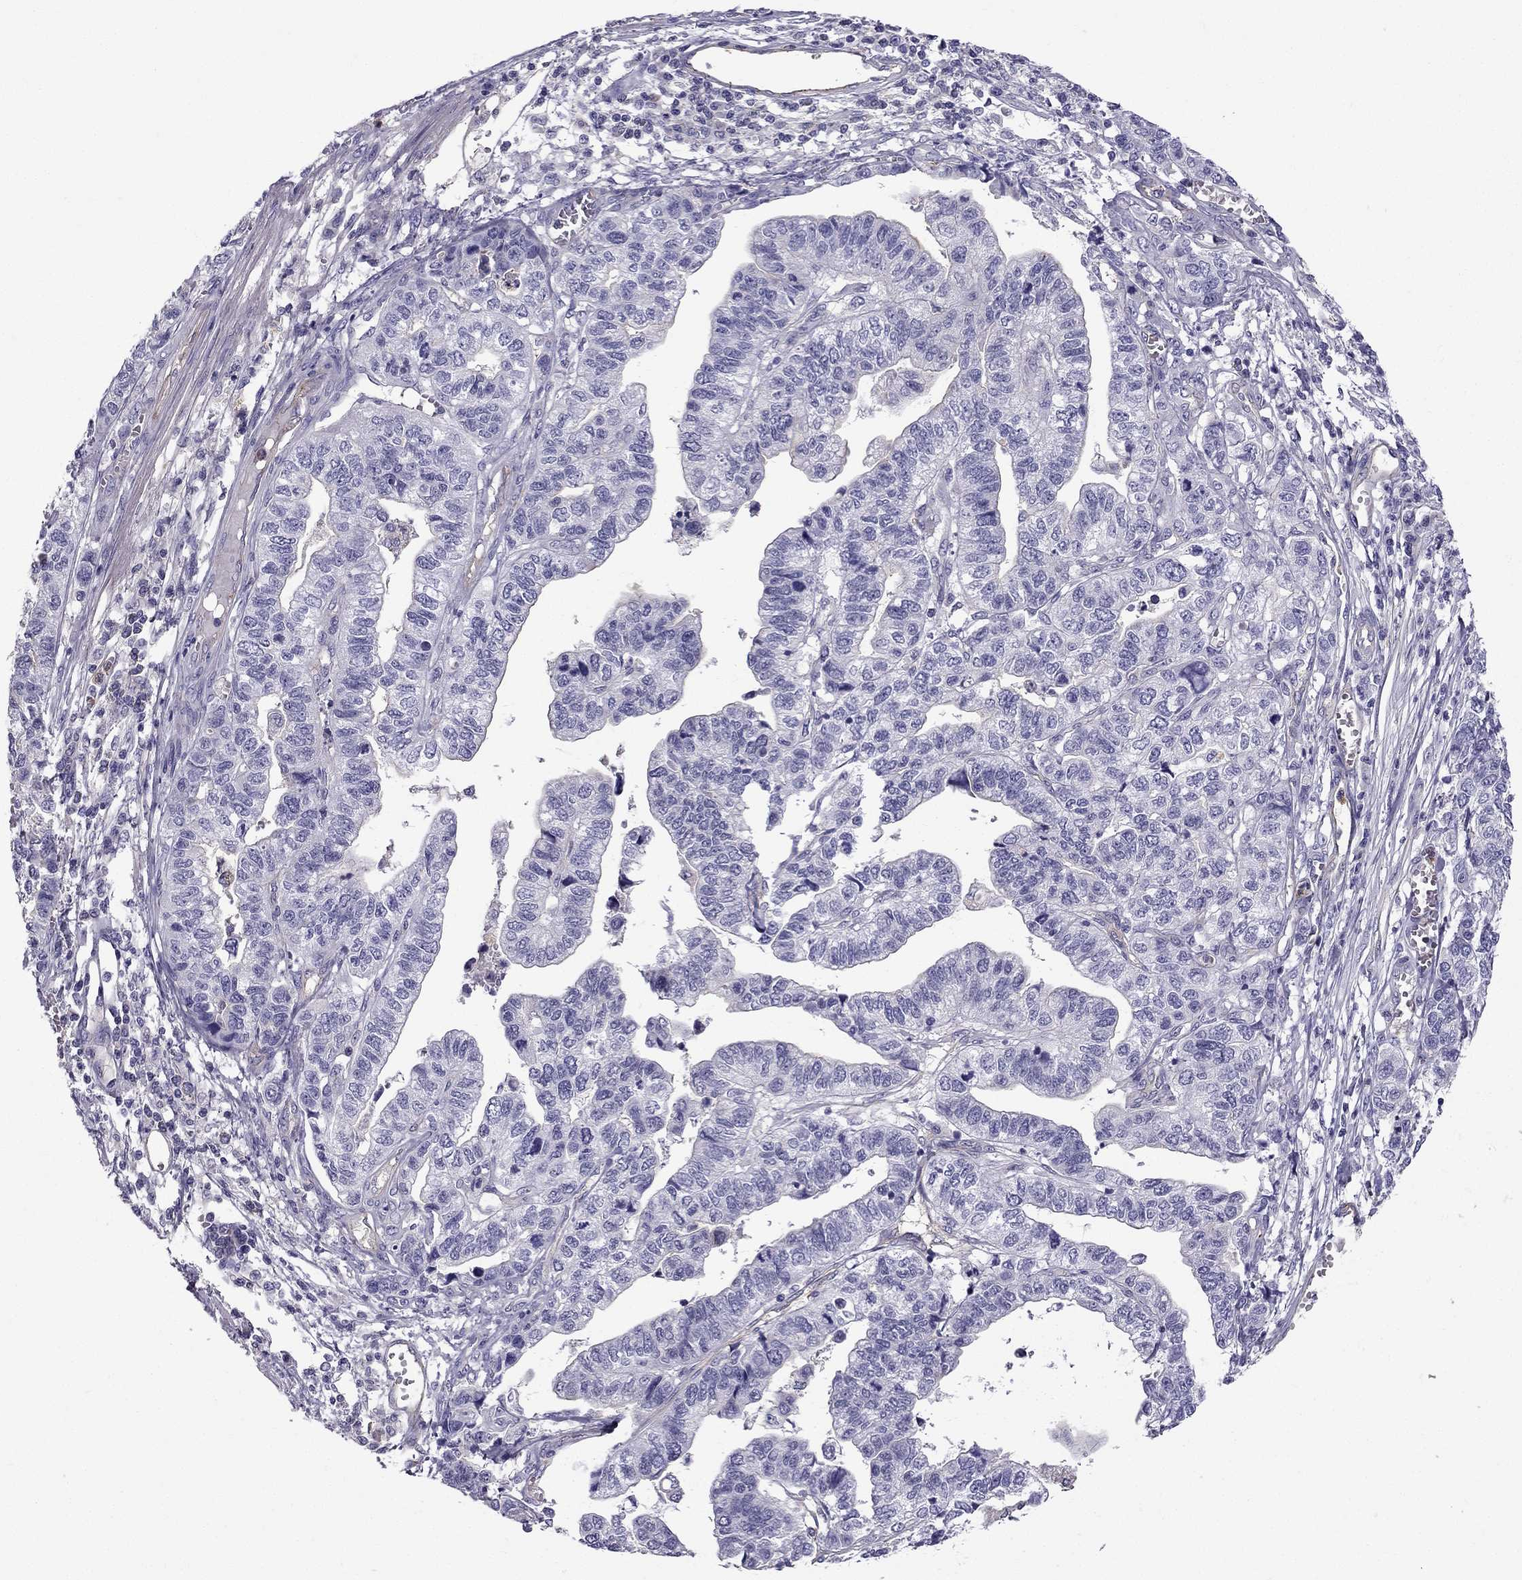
{"staining": {"intensity": "negative", "quantity": "none", "location": "none"}, "tissue": "stomach cancer", "cell_type": "Tumor cells", "image_type": "cancer", "snomed": [{"axis": "morphology", "description": "Adenocarcinoma, NOS"}, {"axis": "topography", "description": "Stomach, upper"}], "caption": "Tumor cells show no significant expression in stomach cancer.", "gene": "STOML3", "patient": {"sex": "female", "age": 67}}